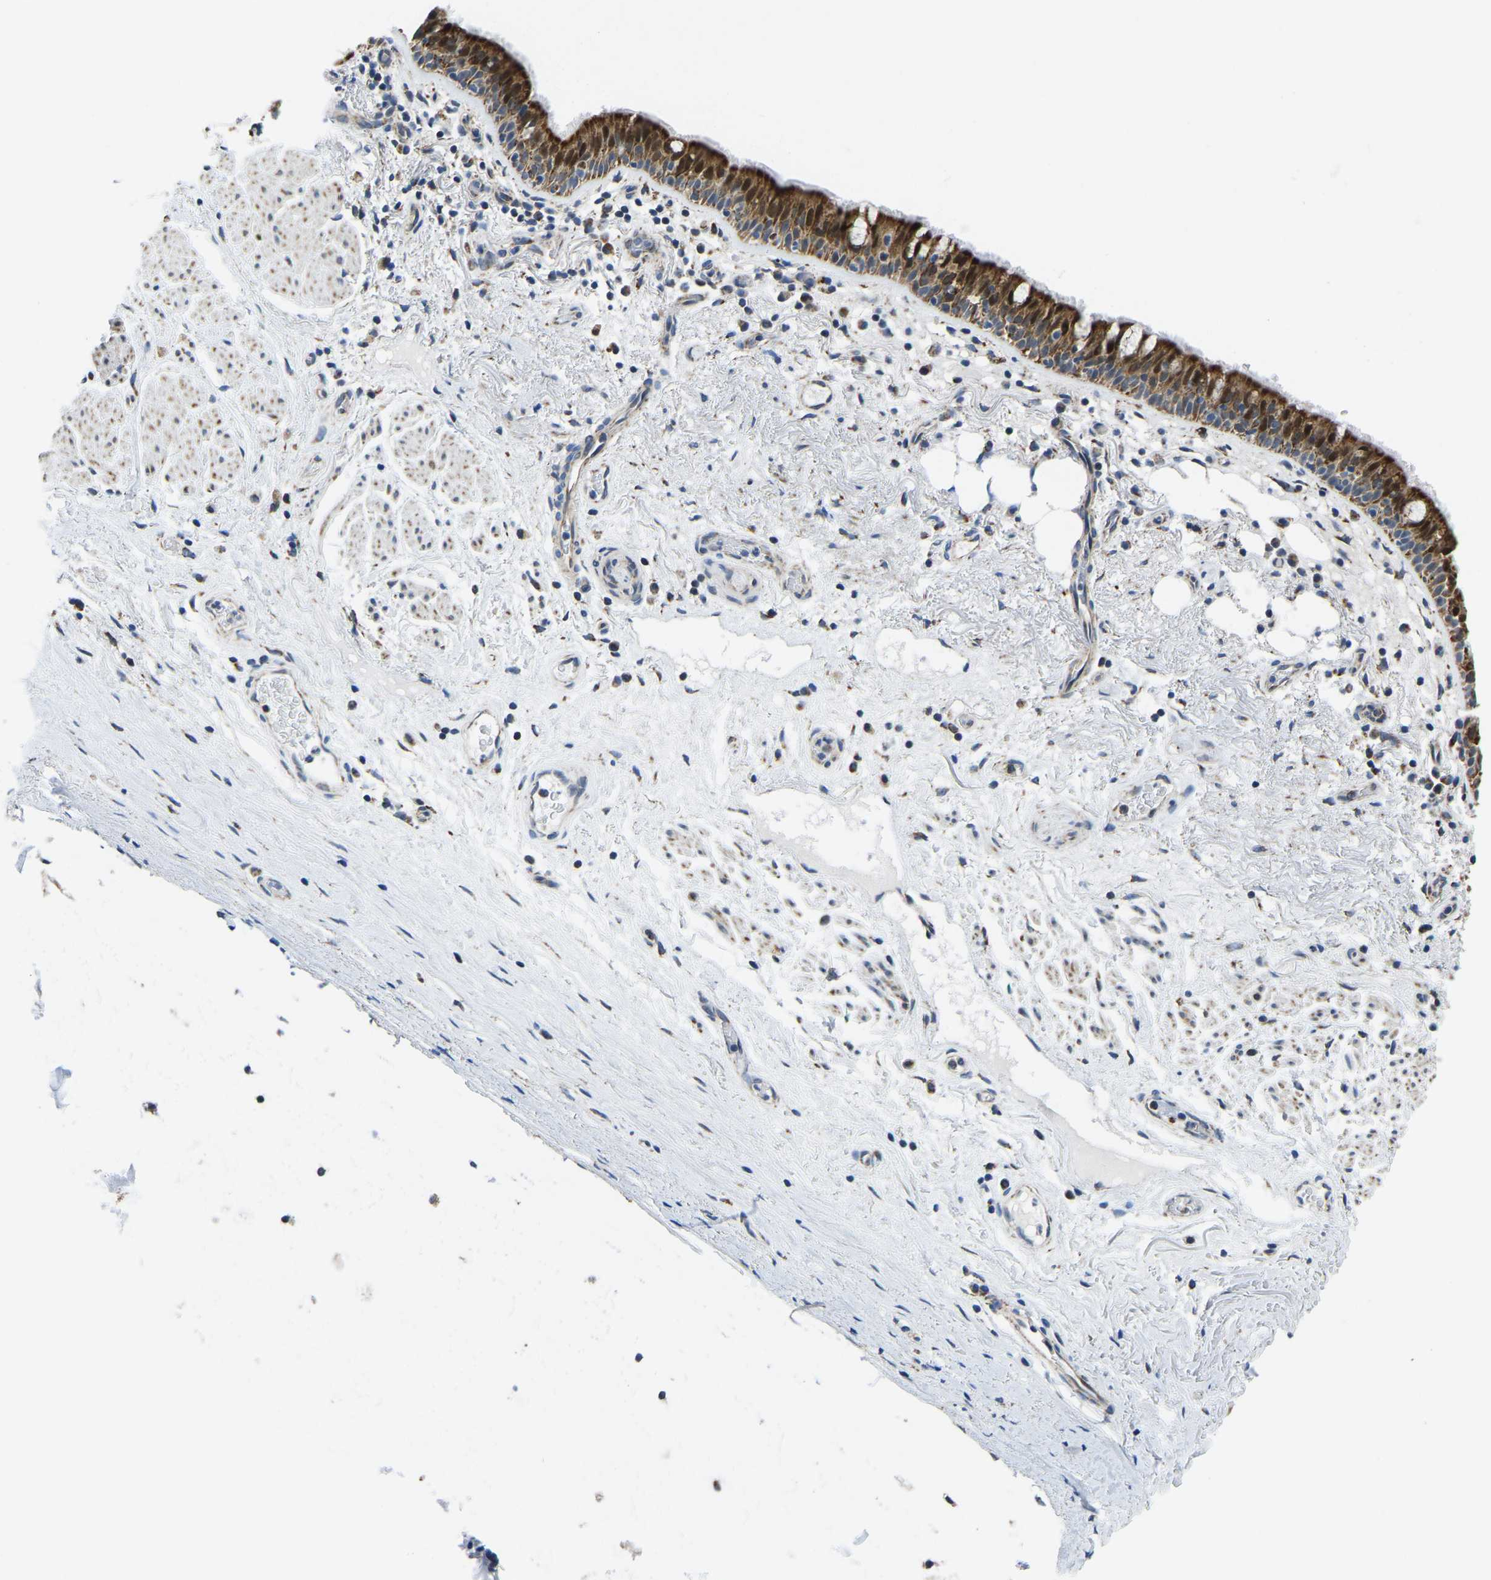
{"staining": {"intensity": "strong", "quantity": ">75%", "location": "cytoplasmic/membranous,nuclear"}, "tissue": "bronchus", "cell_type": "Respiratory epithelial cells", "image_type": "normal", "snomed": [{"axis": "morphology", "description": "Normal tissue, NOS"}, {"axis": "morphology", "description": "Inflammation, NOS"}, {"axis": "topography", "description": "Cartilage tissue"}, {"axis": "topography", "description": "Bronchus"}], "caption": "Immunohistochemistry (IHC) (DAB) staining of normal human bronchus exhibits strong cytoplasmic/membranous,nuclear protein positivity in about >75% of respiratory epithelial cells. The protein is stained brown, and the nuclei are stained in blue (DAB IHC with brightfield microscopy, high magnification).", "gene": "BNIP3L", "patient": {"sex": "male", "age": 77}}